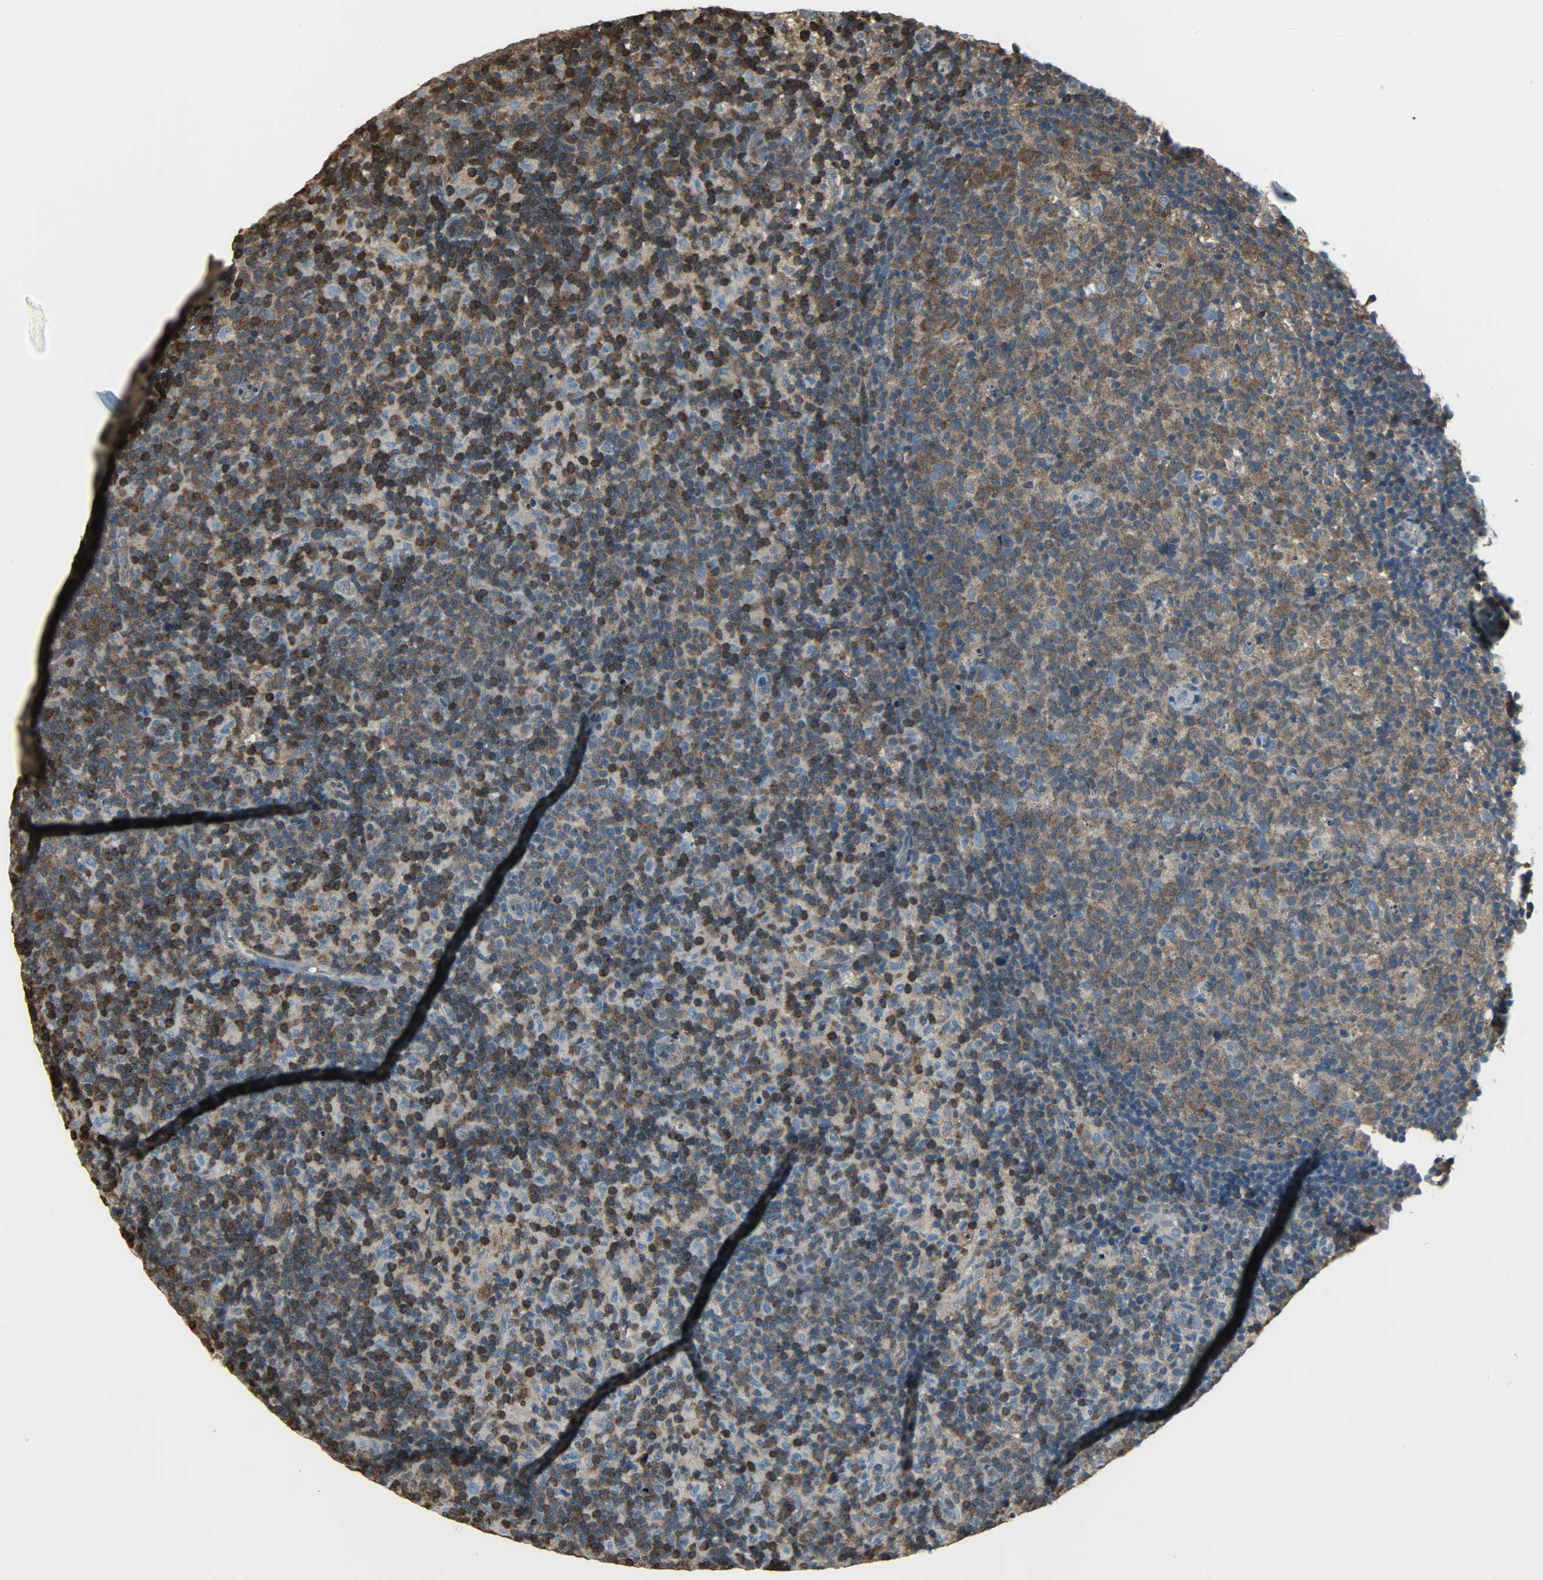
{"staining": {"intensity": "strong", "quantity": ">75%", "location": "cytoplasmic/membranous"}, "tissue": "lymph node", "cell_type": "Germinal center cells", "image_type": "normal", "snomed": [{"axis": "morphology", "description": "Normal tissue, NOS"}, {"axis": "morphology", "description": "Inflammation, NOS"}, {"axis": "topography", "description": "Lymph node"}], "caption": "IHC (DAB) staining of benign lymph node shows strong cytoplasmic/membranous protein staining in approximately >75% of germinal center cells.", "gene": "LDHB", "patient": {"sex": "male", "age": 55}}